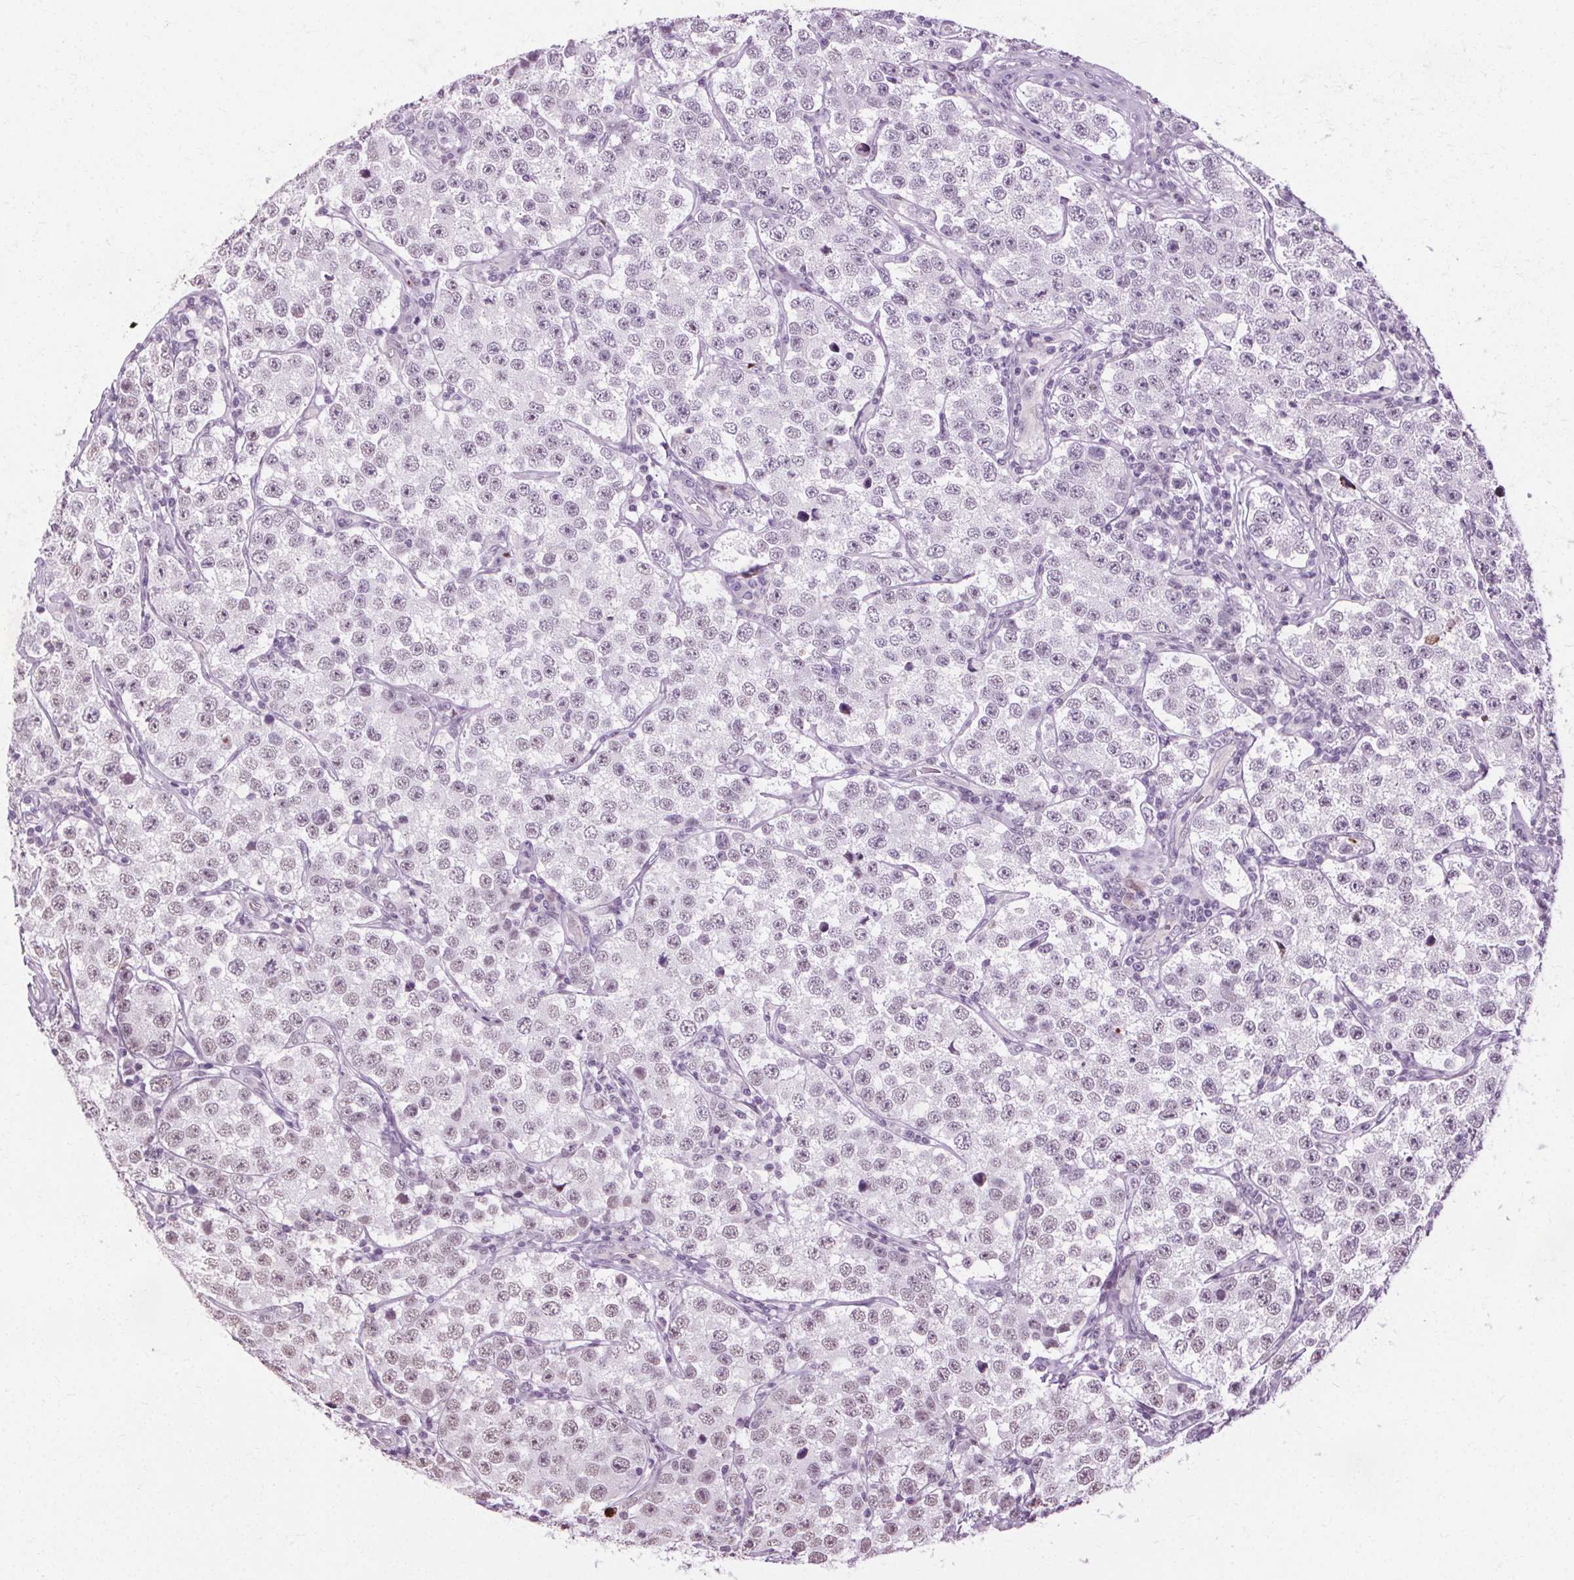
{"staining": {"intensity": "negative", "quantity": "none", "location": "none"}, "tissue": "testis cancer", "cell_type": "Tumor cells", "image_type": "cancer", "snomed": [{"axis": "morphology", "description": "Seminoma, NOS"}, {"axis": "topography", "description": "Testis"}], "caption": "Protein analysis of testis cancer displays no significant positivity in tumor cells.", "gene": "CEBPA", "patient": {"sex": "male", "age": 34}}